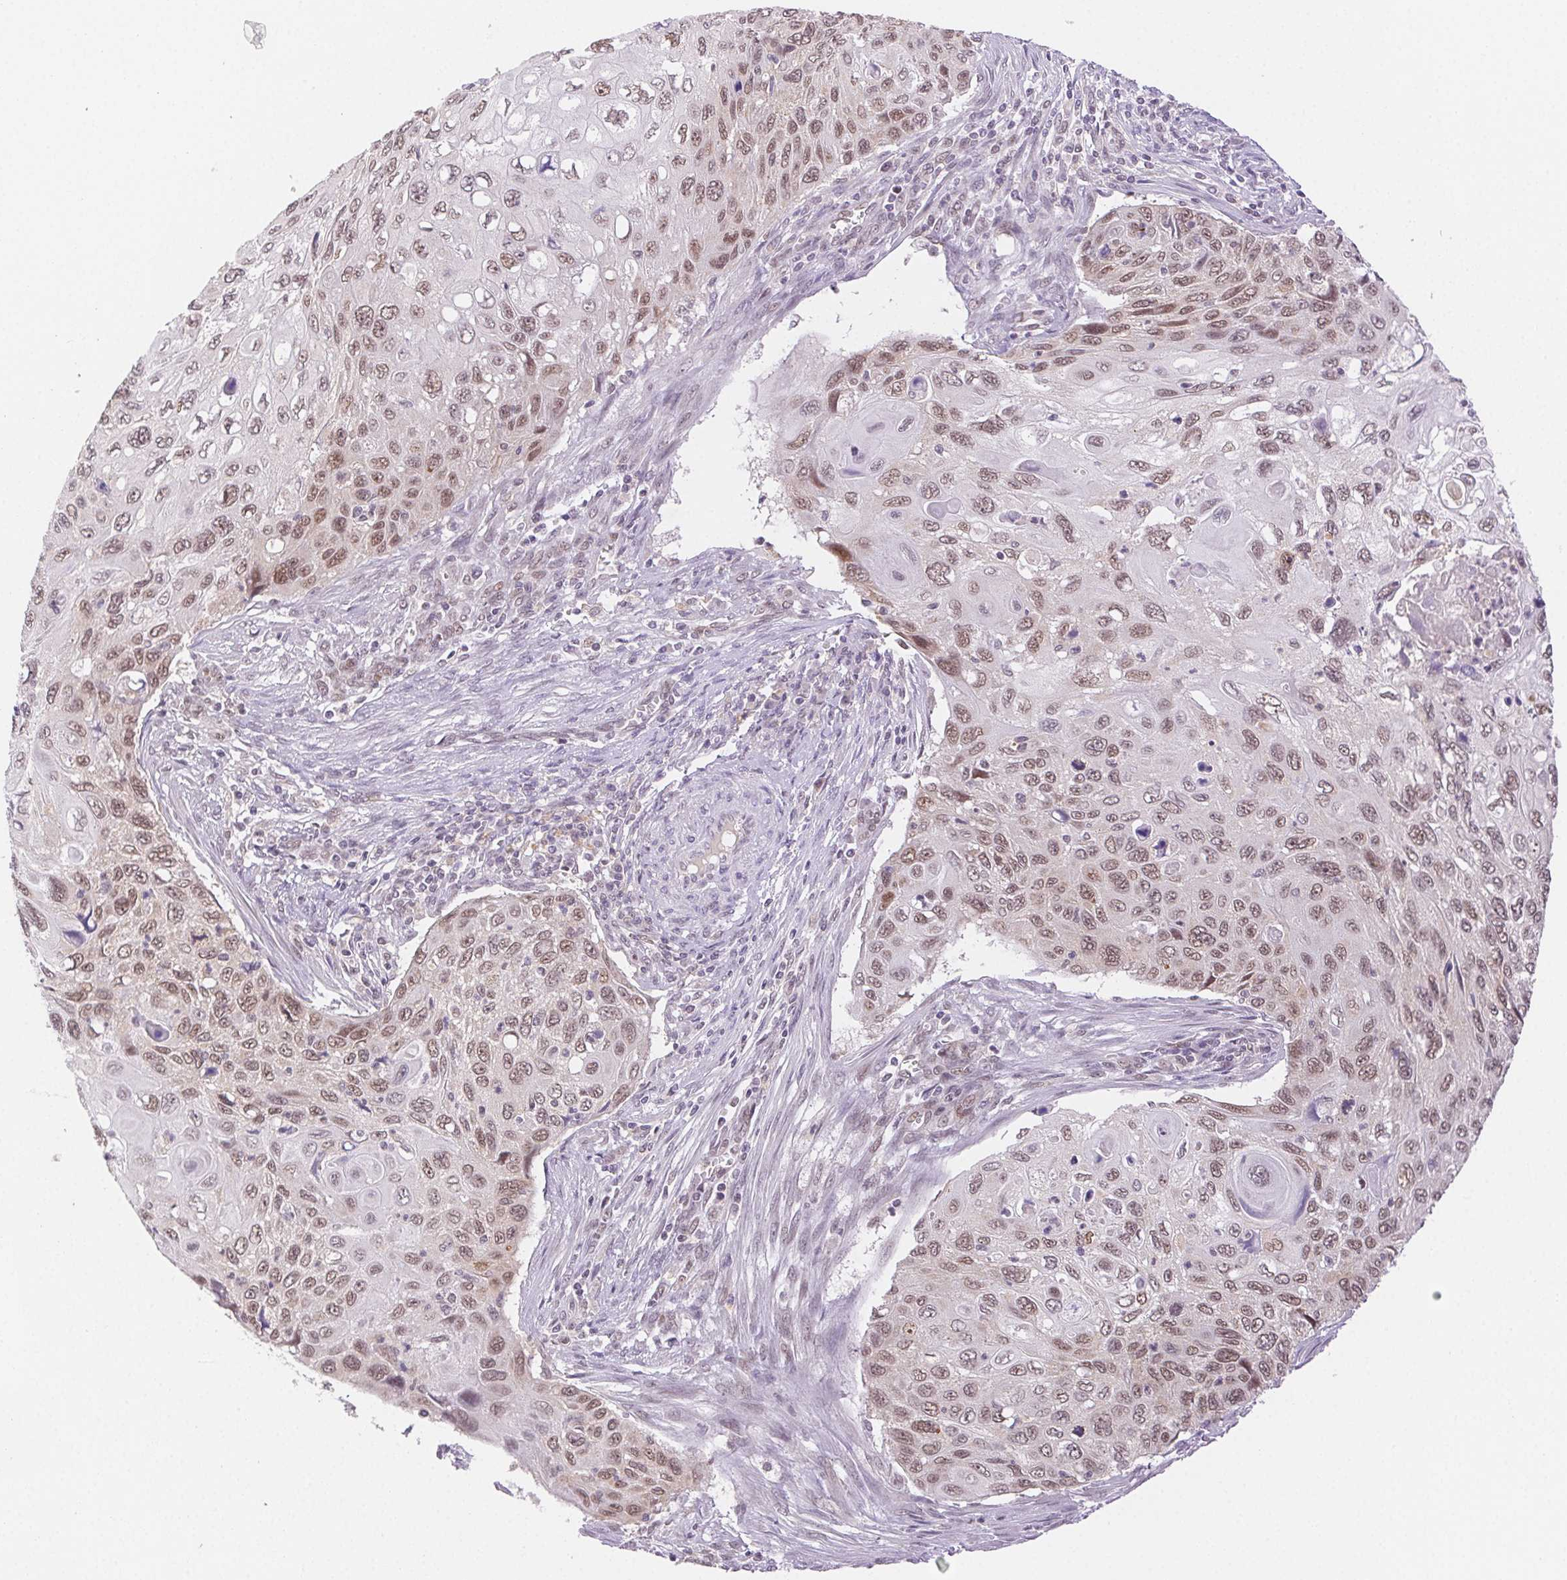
{"staining": {"intensity": "moderate", "quantity": ">75%", "location": "nuclear"}, "tissue": "cervical cancer", "cell_type": "Tumor cells", "image_type": "cancer", "snomed": [{"axis": "morphology", "description": "Squamous cell carcinoma, NOS"}, {"axis": "topography", "description": "Cervix"}], "caption": "IHC of human cervical cancer (squamous cell carcinoma) reveals medium levels of moderate nuclear staining in approximately >75% of tumor cells.", "gene": "H2AZ2", "patient": {"sex": "female", "age": 70}}